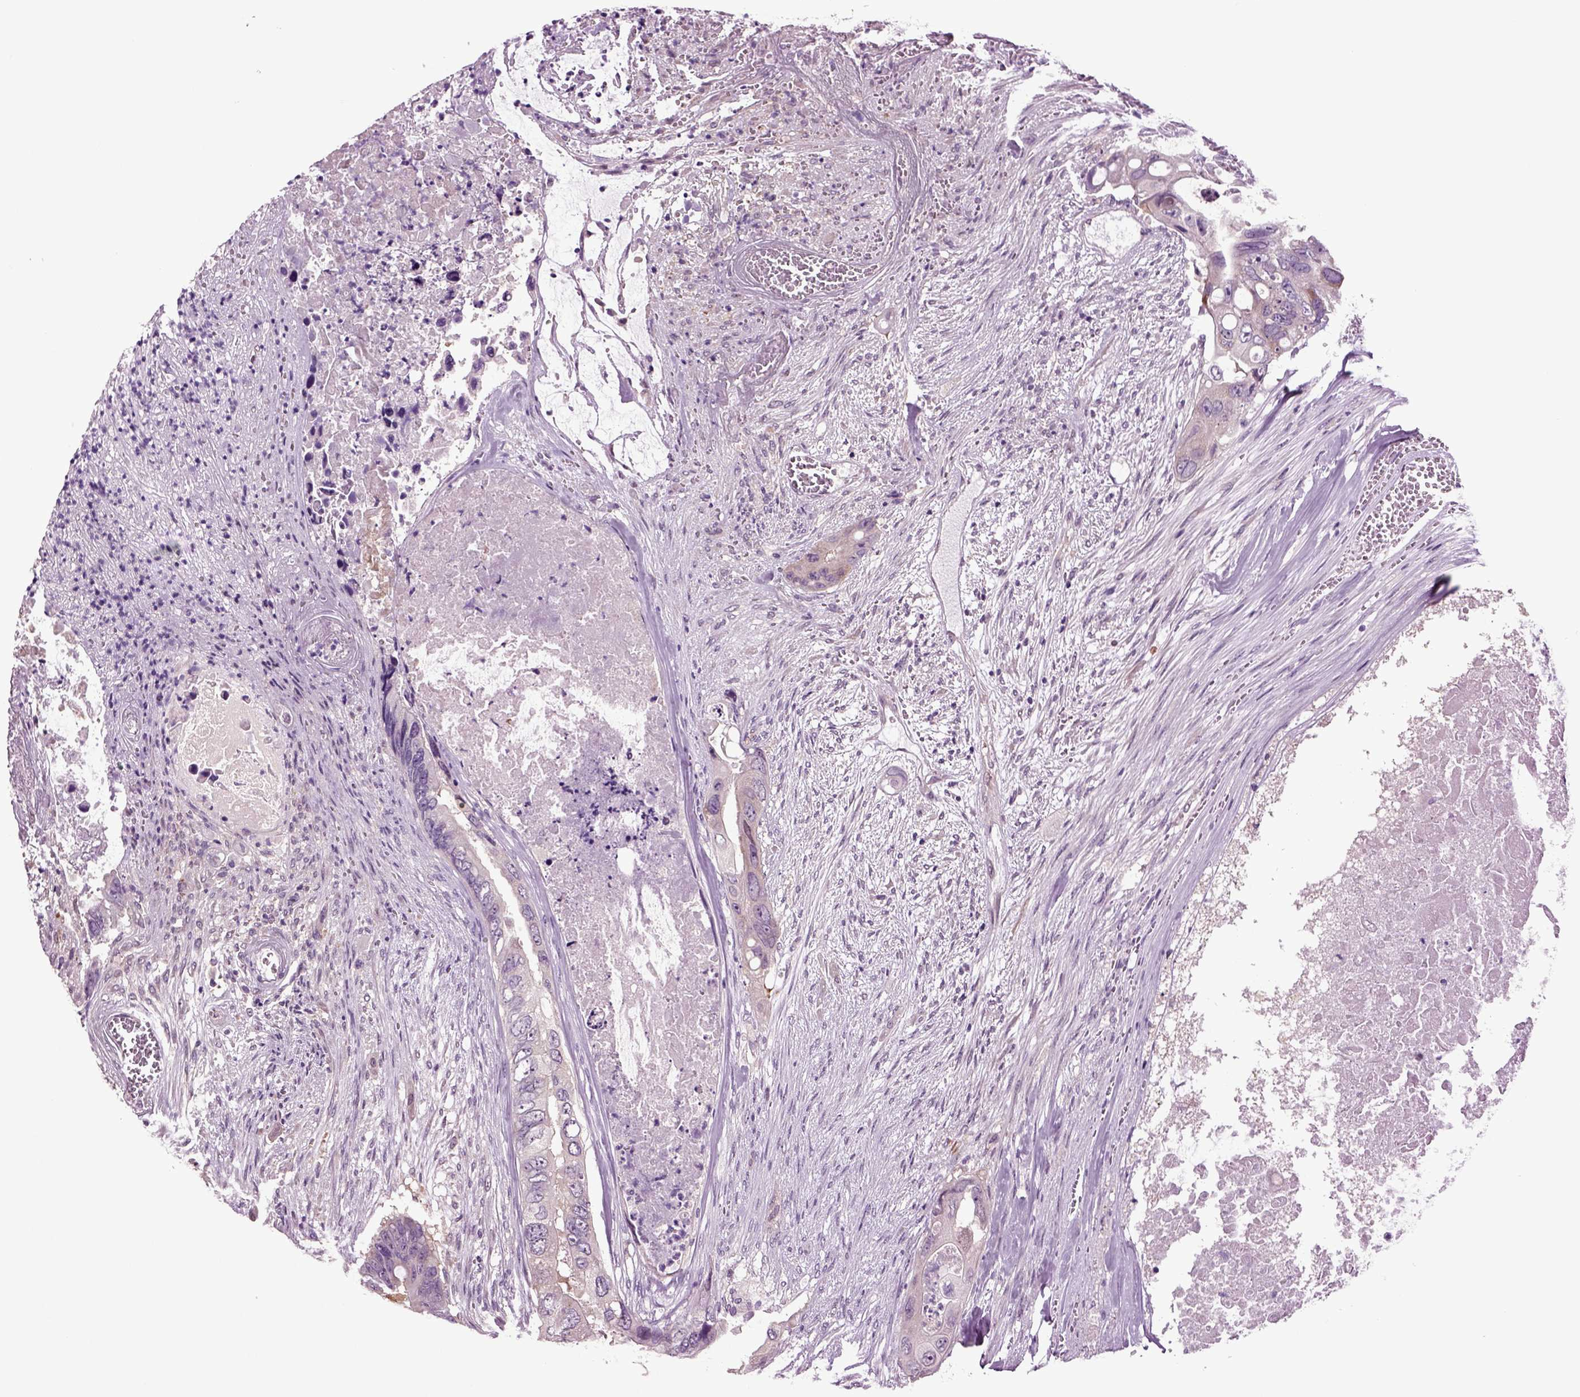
{"staining": {"intensity": "negative", "quantity": "none", "location": "none"}, "tissue": "colorectal cancer", "cell_type": "Tumor cells", "image_type": "cancer", "snomed": [{"axis": "morphology", "description": "Adenocarcinoma, NOS"}, {"axis": "topography", "description": "Rectum"}], "caption": "A histopathology image of colorectal cancer (adenocarcinoma) stained for a protein reveals no brown staining in tumor cells.", "gene": "PLCH2", "patient": {"sex": "male", "age": 63}}